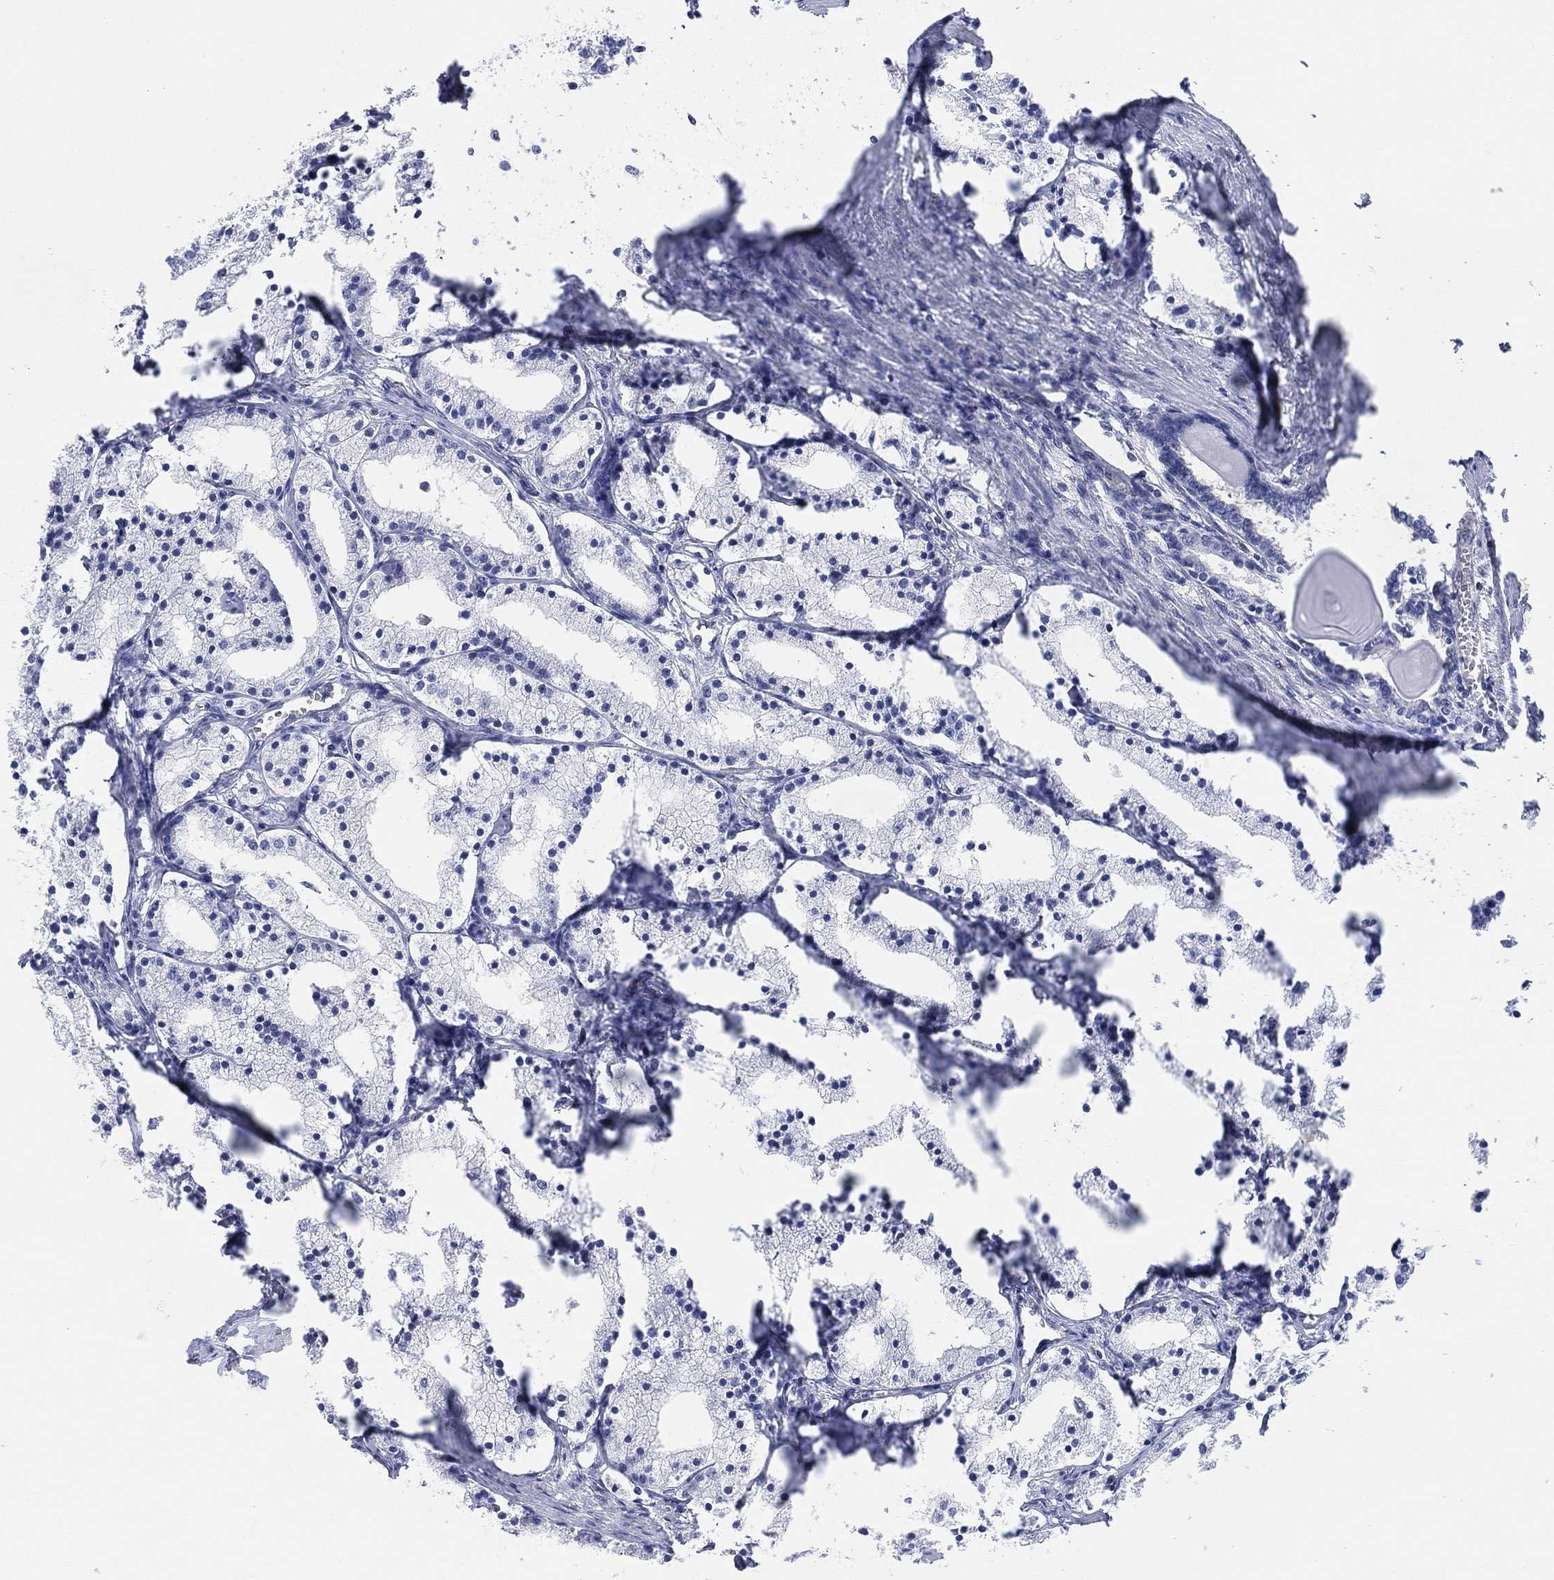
{"staining": {"intensity": "negative", "quantity": "none", "location": "none"}, "tissue": "prostate cancer", "cell_type": "Tumor cells", "image_type": "cancer", "snomed": [{"axis": "morphology", "description": "Adenocarcinoma, NOS"}, {"axis": "topography", "description": "Prostate"}], "caption": "Immunohistochemical staining of prostate cancer demonstrates no significant expression in tumor cells.", "gene": "CFTR", "patient": {"sex": "male", "age": 69}}